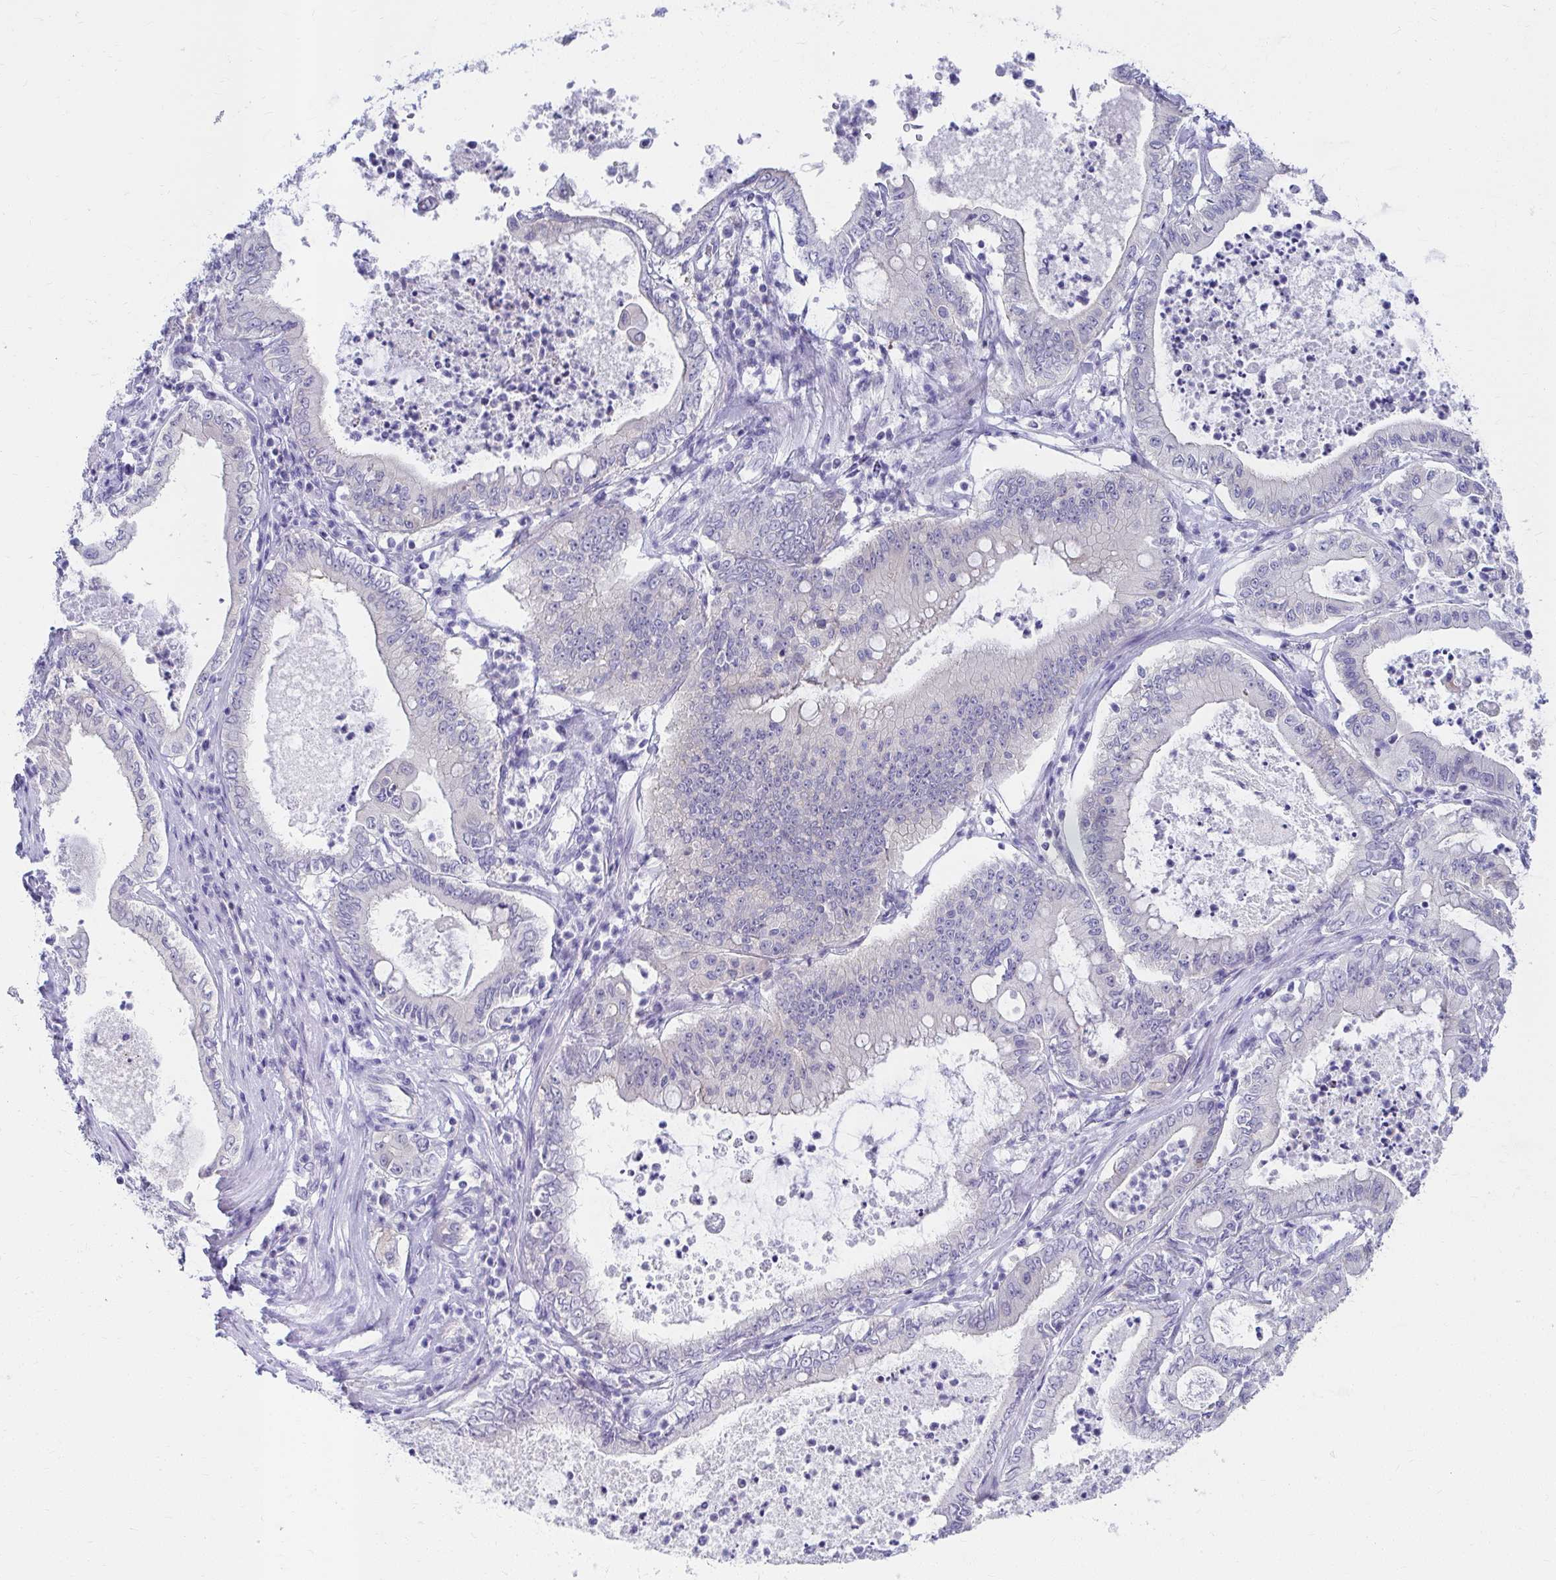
{"staining": {"intensity": "negative", "quantity": "none", "location": "none"}, "tissue": "pancreatic cancer", "cell_type": "Tumor cells", "image_type": "cancer", "snomed": [{"axis": "morphology", "description": "Adenocarcinoma, NOS"}, {"axis": "topography", "description": "Pancreas"}], "caption": "IHC photomicrograph of pancreatic cancer (adenocarcinoma) stained for a protein (brown), which exhibits no positivity in tumor cells. (DAB (3,3'-diaminobenzidine) IHC, high magnification).", "gene": "C19orf81", "patient": {"sex": "male", "age": 71}}